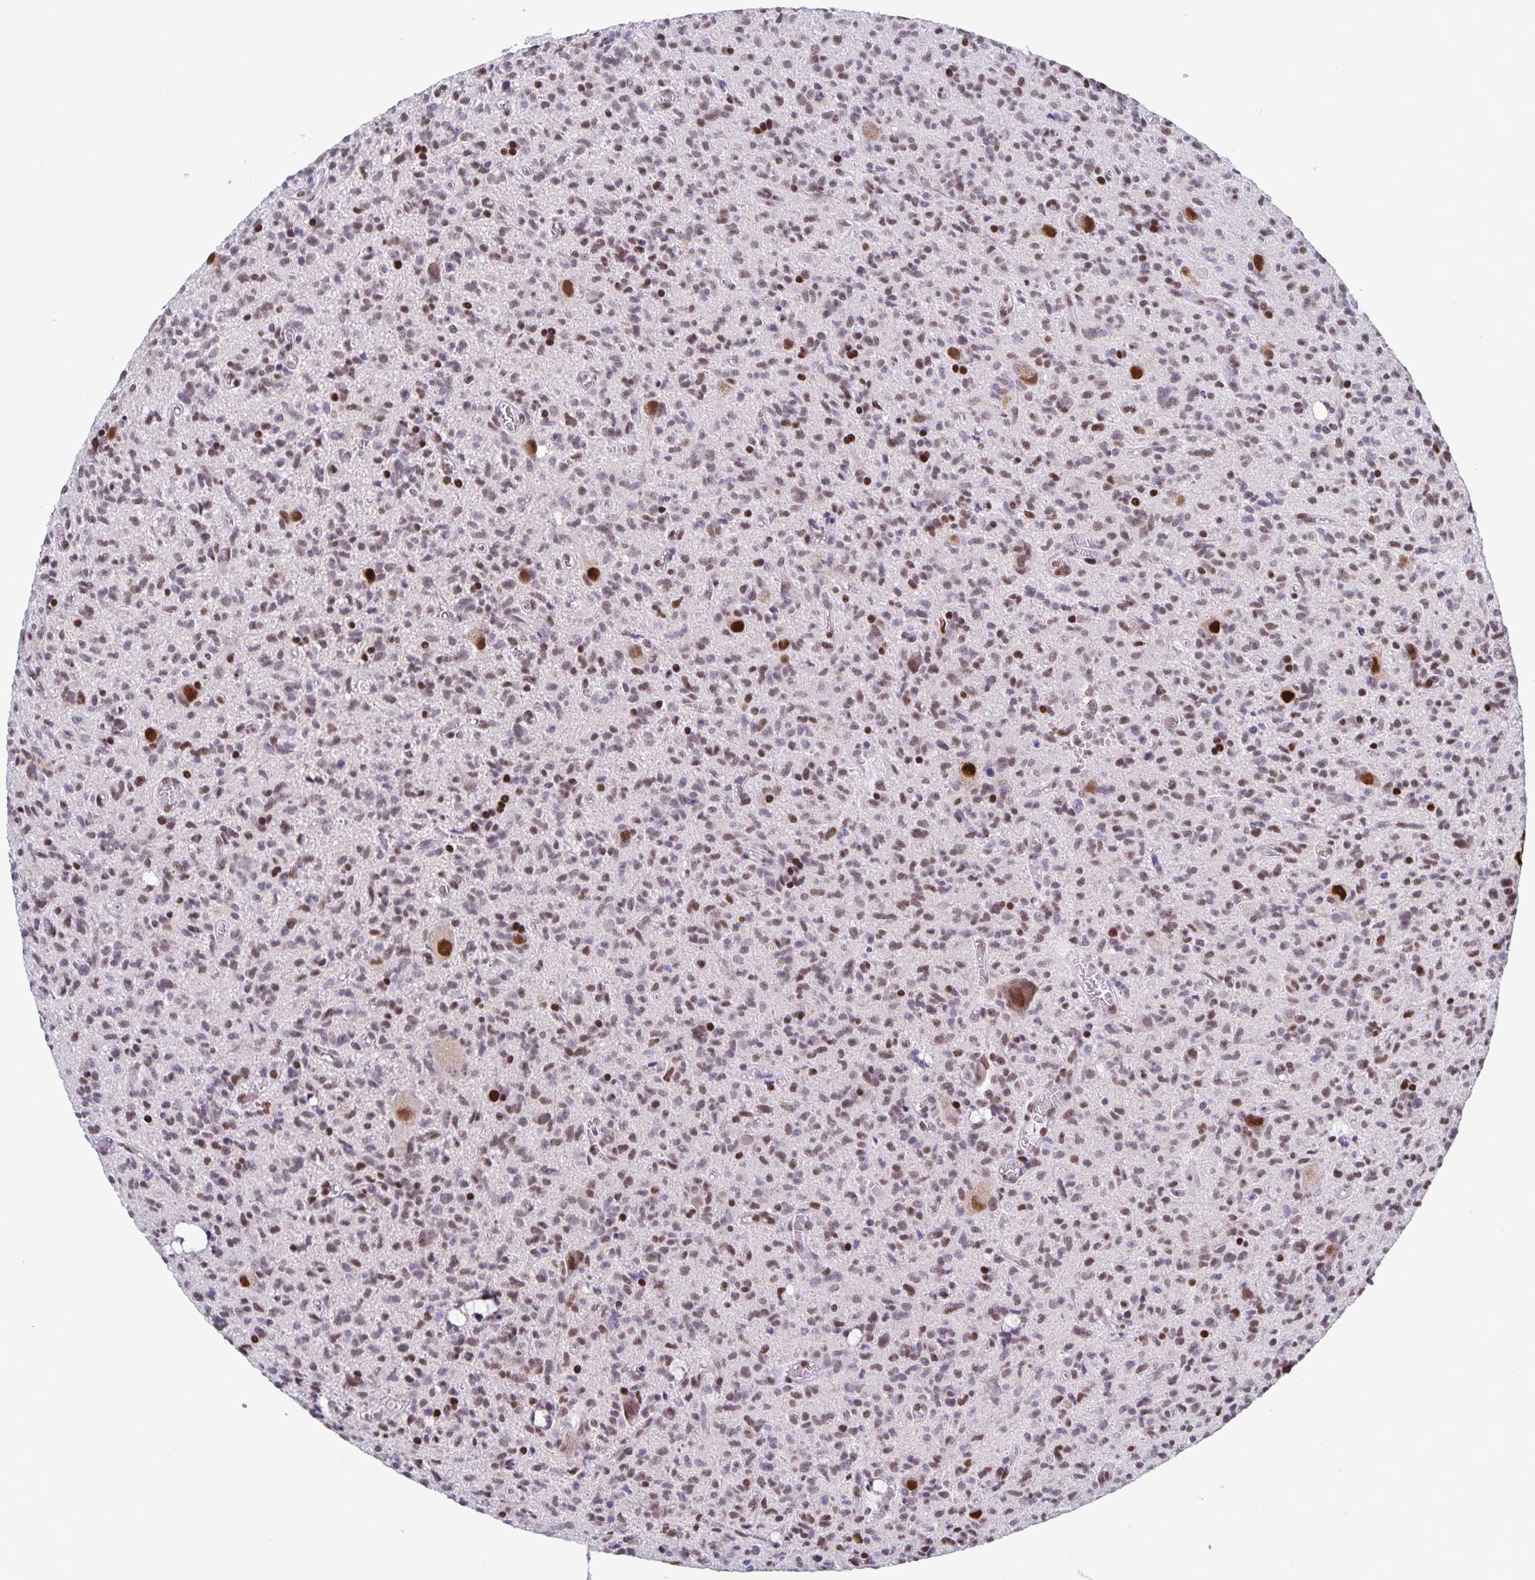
{"staining": {"intensity": "weak", "quantity": ">75%", "location": "nuclear"}, "tissue": "glioma", "cell_type": "Tumor cells", "image_type": "cancer", "snomed": [{"axis": "morphology", "description": "Glioma, malignant, Low grade"}, {"axis": "topography", "description": "Brain"}], "caption": "Low-grade glioma (malignant) stained for a protein exhibits weak nuclear positivity in tumor cells. The protein of interest is shown in brown color, while the nuclei are stained blue.", "gene": "JUND", "patient": {"sex": "male", "age": 64}}